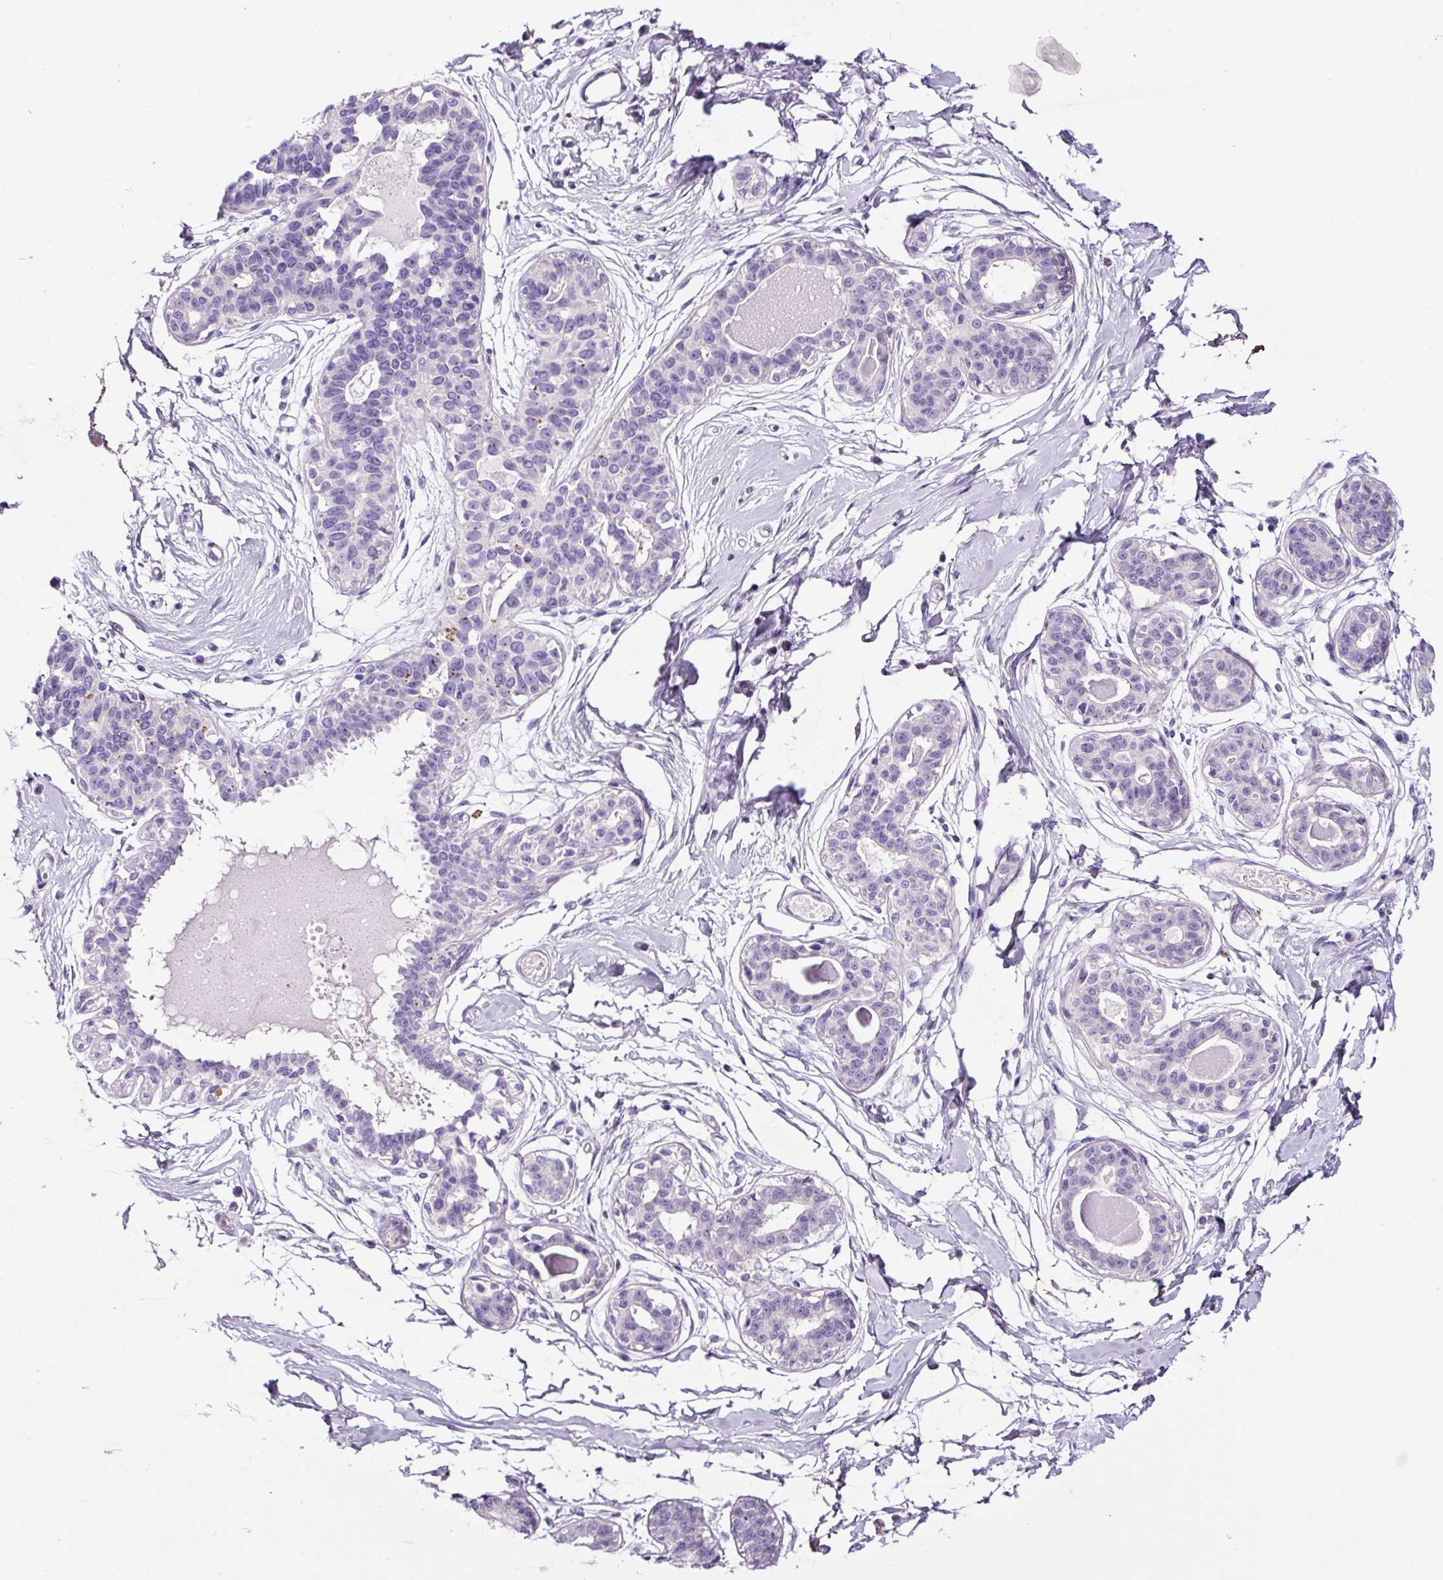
{"staining": {"intensity": "negative", "quantity": "none", "location": "none"}, "tissue": "breast", "cell_type": "Adipocytes", "image_type": "normal", "snomed": [{"axis": "morphology", "description": "Normal tissue, NOS"}, {"axis": "topography", "description": "Breast"}], "caption": "This histopathology image is of unremarkable breast stained with IHC to label a protein in brown with the nuclei are counter-stained blue. There is no staining in adipocytes.", "gene": "SP8", "patient": {"sex": "female", "age": 45}}